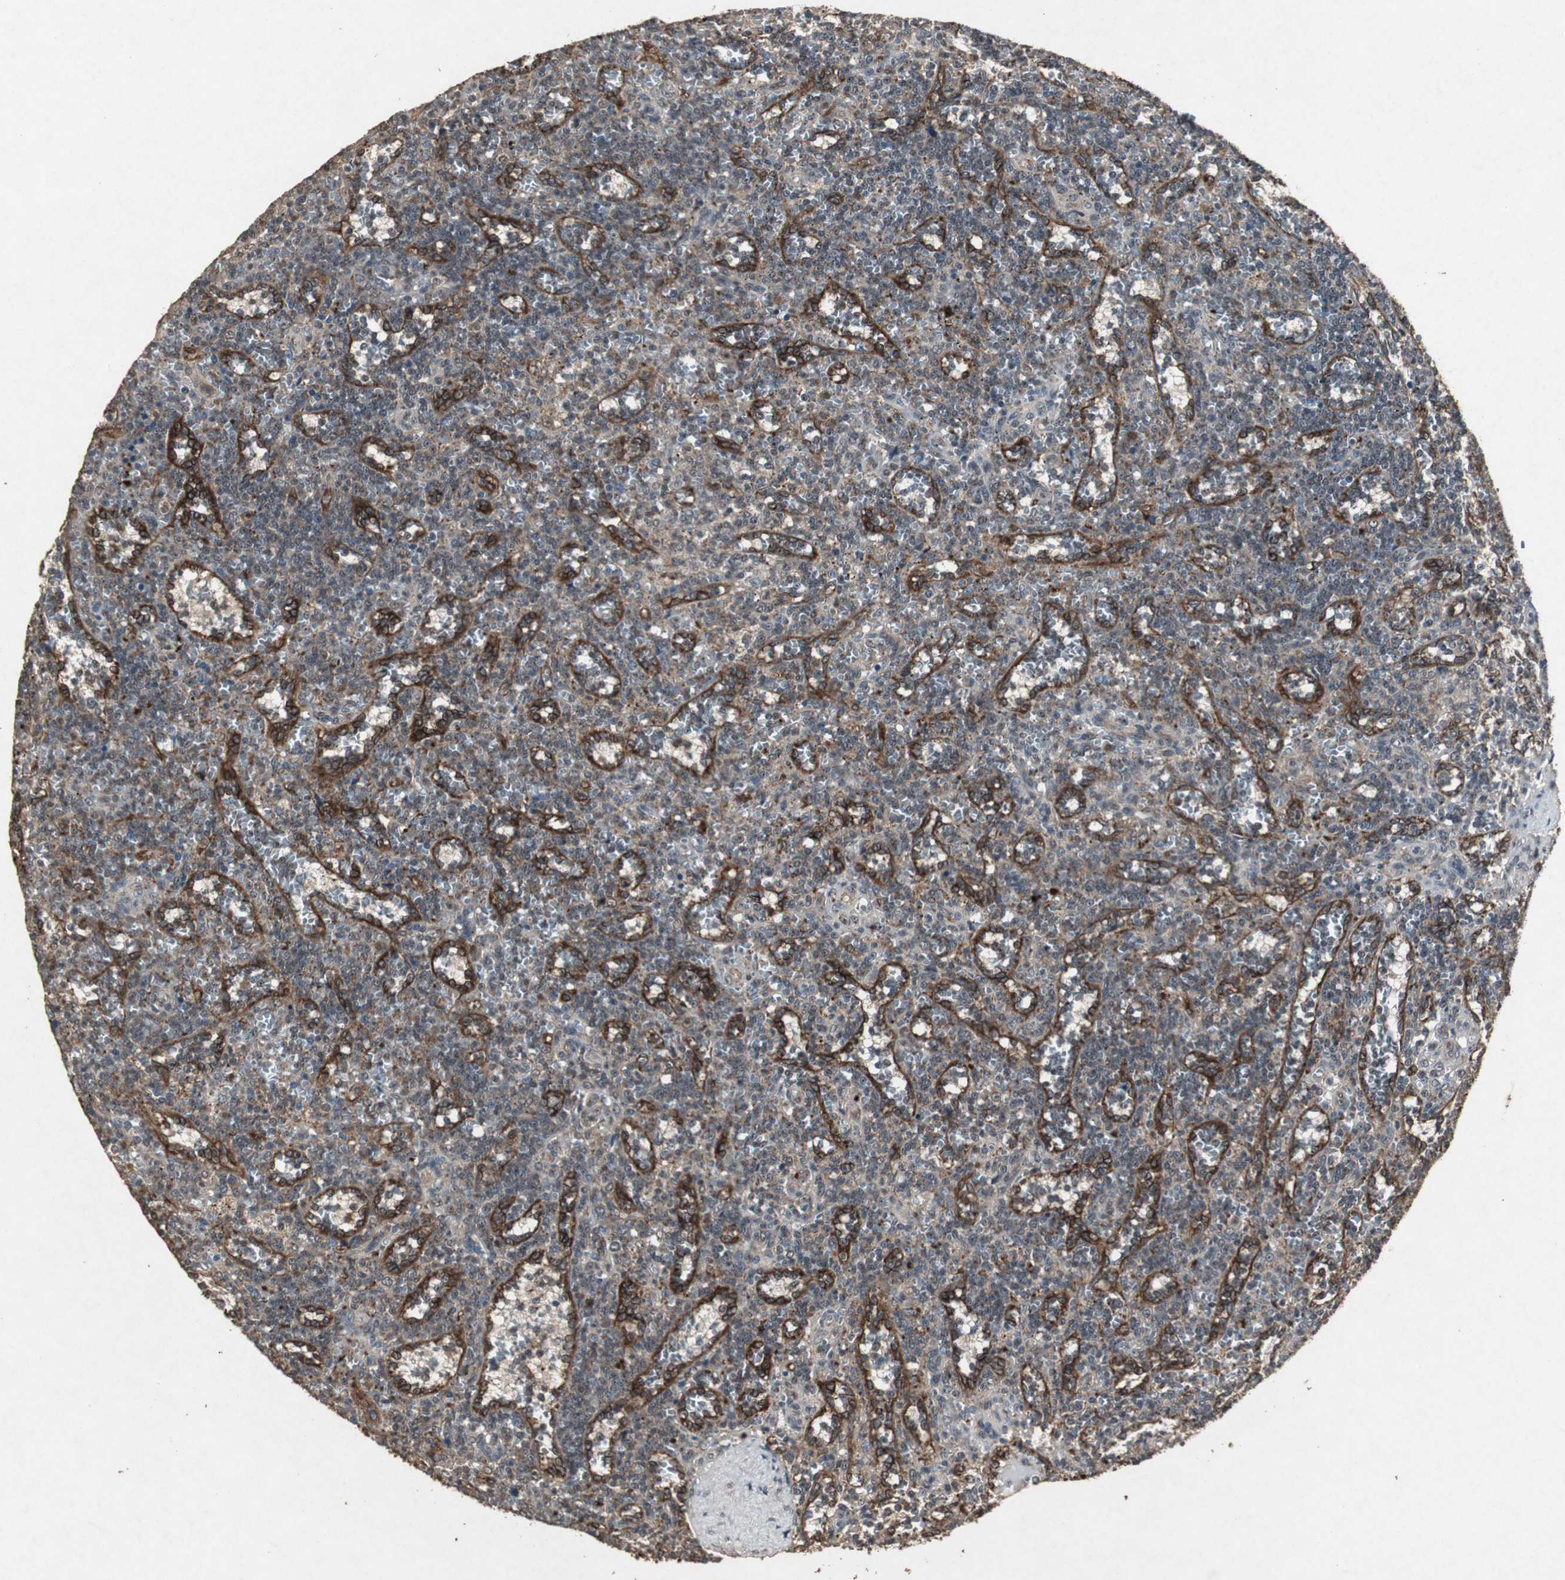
{"staining": {"intensity": "moderate", "quantity": ">75%", "location": "cytoplasmic/membranous,nuclear"}, "tissue": "lymphoma", "cell_type": "Tumor cells", "image_type": "cancer", "snomed": [{"axis": "morphology", "description": "Malignant lymphoma, non-Hodgkin's type, Low grade"}, {"axis": "topography", "description": "Spleen"}], "caption": "Human malignant lymphoma, non-Hodgkin's type (low-grade) stained for a protein (brown) shows moderate cytoplasmic/membranous and nuclear positive staining in approximately >75% of tumor cells.", "gene": "EMX1", "patient": {"sex": "male", "age": 73}}